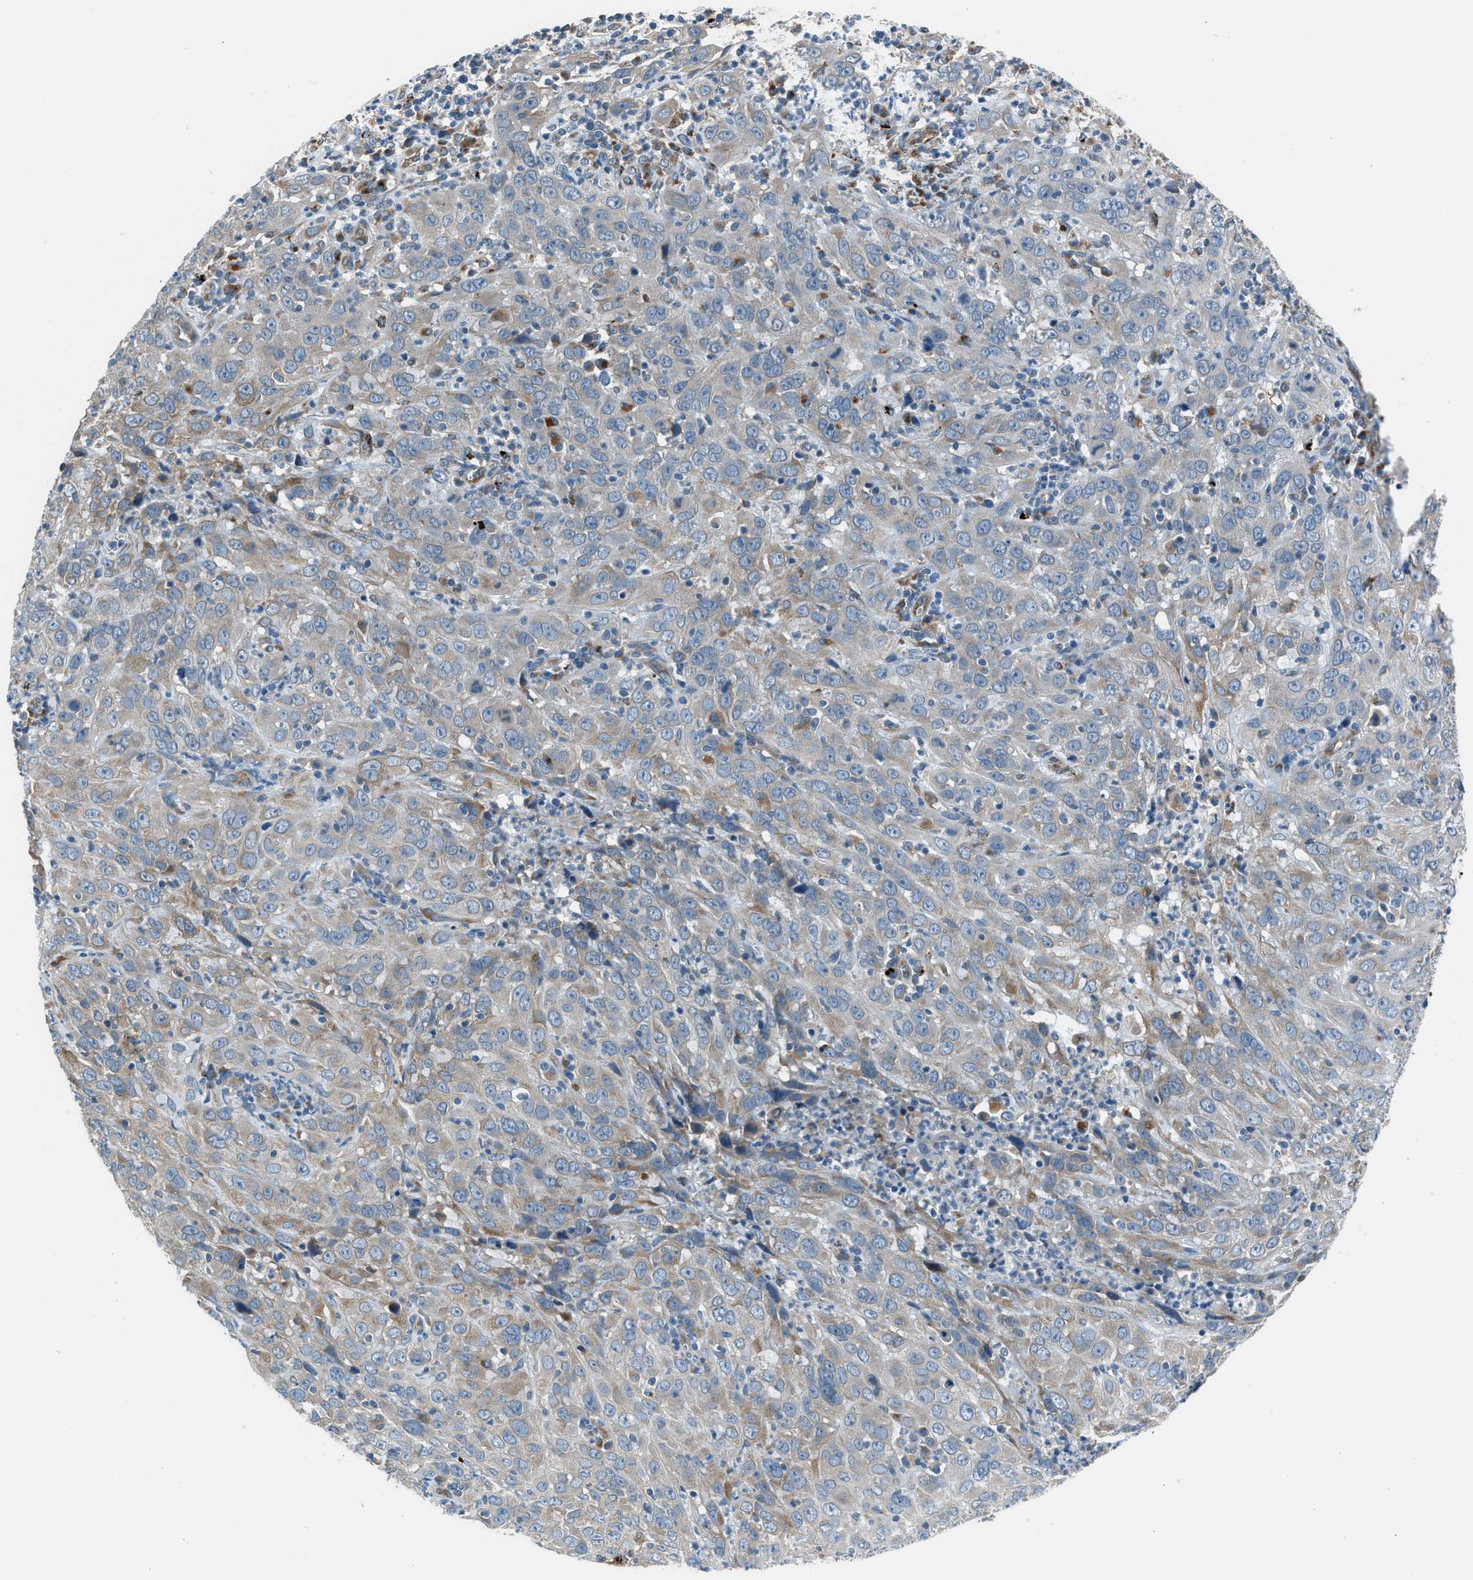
{"staining": {"intensity": "weak", "quantity": "25%-75%", "location": "cytoplasmic/membranous"}, "tissue": "cervical cancer", "cell_type": "Tumor cells", "image_type": "cancer", "snomed": [{"axis": "morphology", "description": "Squamous cell carcinoma, NOS"}, {"axis": "topography", "description": "Cervix"}], "caption": "Cervical cancer tissue displays weak cytoplasmic/membranous positivity in approximately 25%-75% of tumor cells, visualized by immunohistochemistry.", "gene": "LMBR1", "patient": {"sex": "female", "age": 32}}